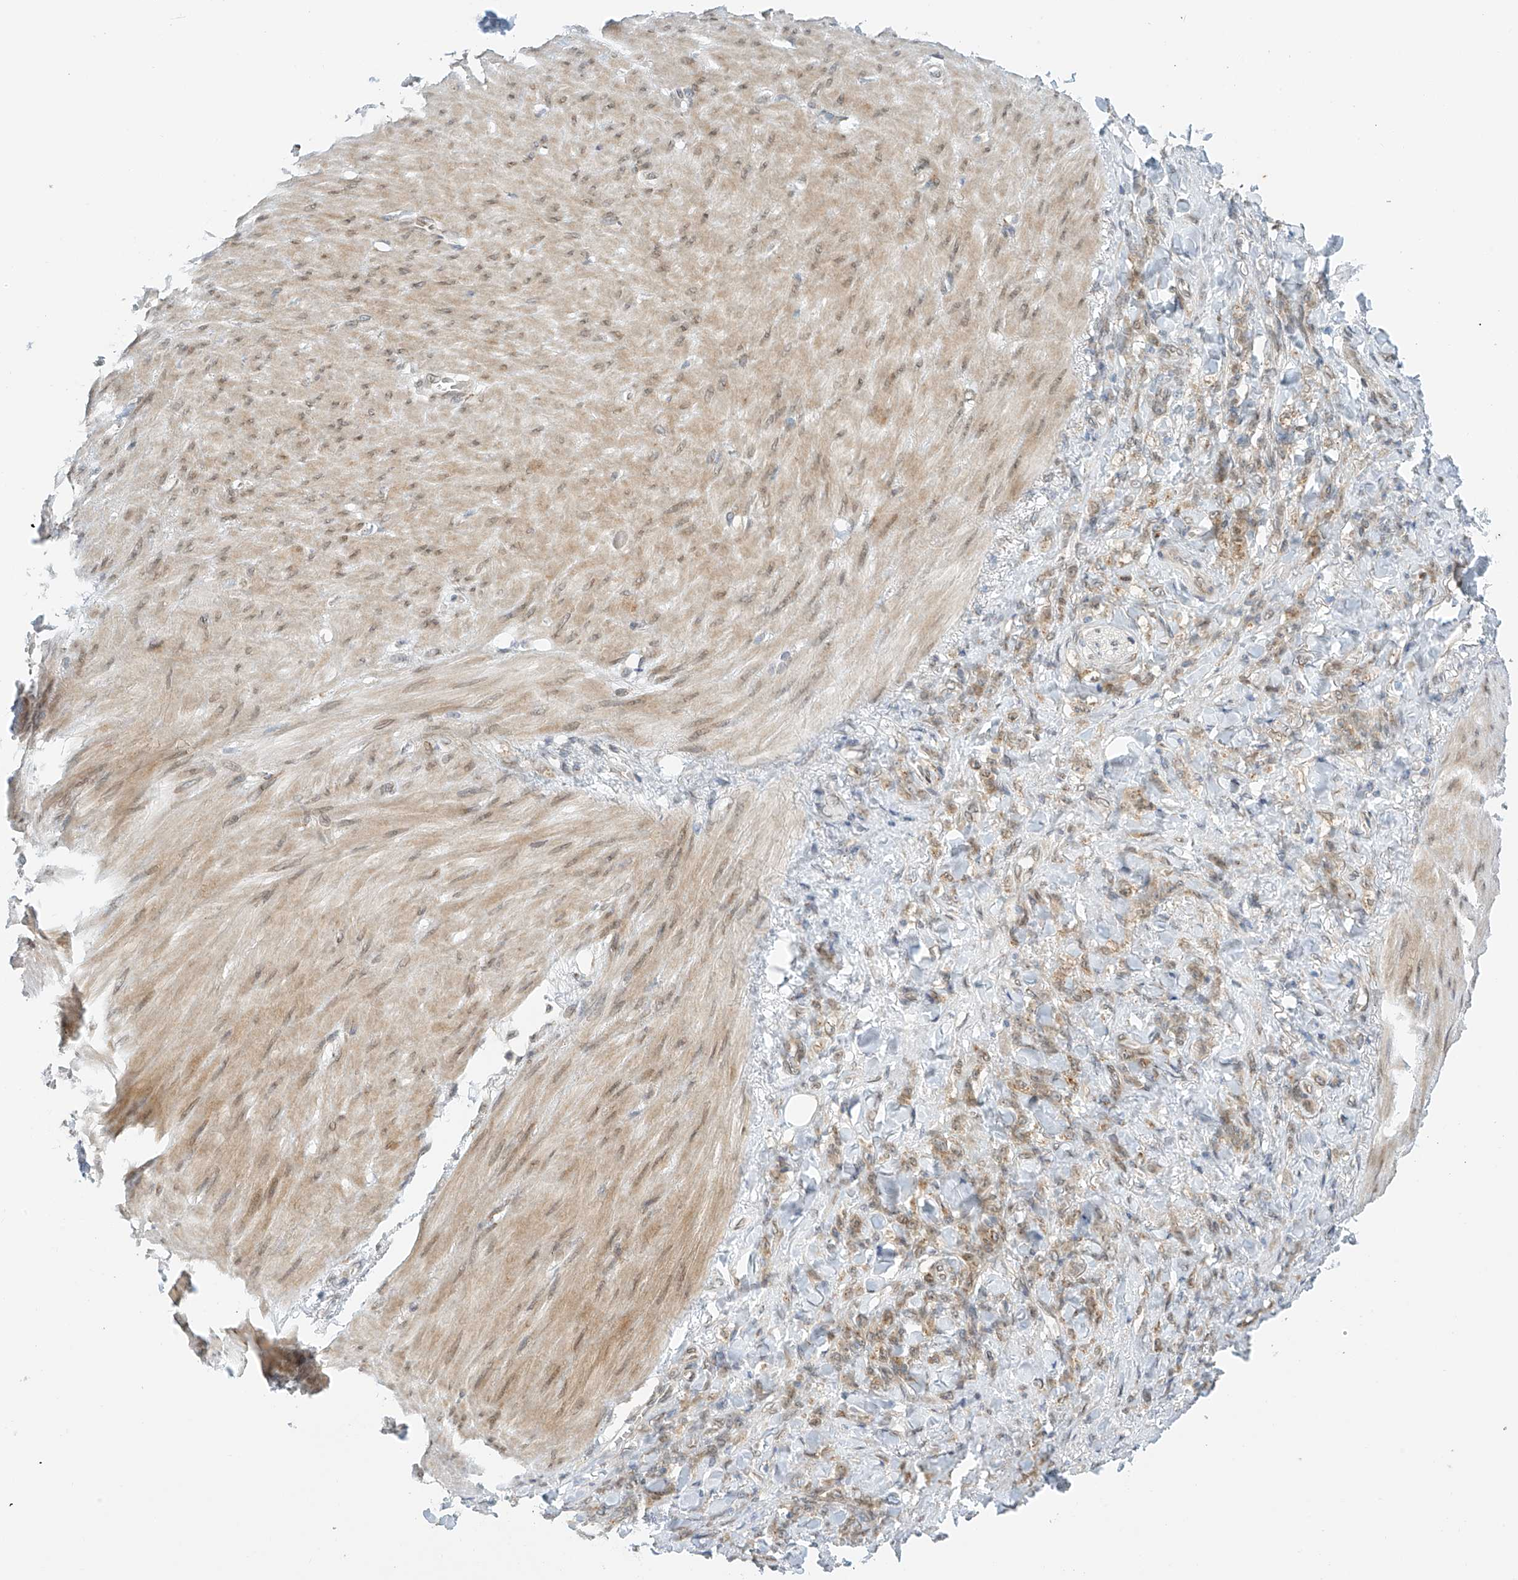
{"staining": {"intensity": "weak", "quantity": ">75%", "location": "cytoplasmic/membranous"}, "tissue": "stomach cancer", "cell_type": "Tumor cells", "image_type": "cancer", "snomed": [{"axis": "morphology", "description": "Normal tissue, NOS"}, {"axis": "morphology", "description": "Adenocarcinoma, NOS"}, {"axis": "topography", "description": "Stomach"}], "caption": "Stomach cancer stained with a protein marker demonstrates weak staining in tumor cells.", "gene": "STARD9", "patient": {"sex": "male", "age": 82}}